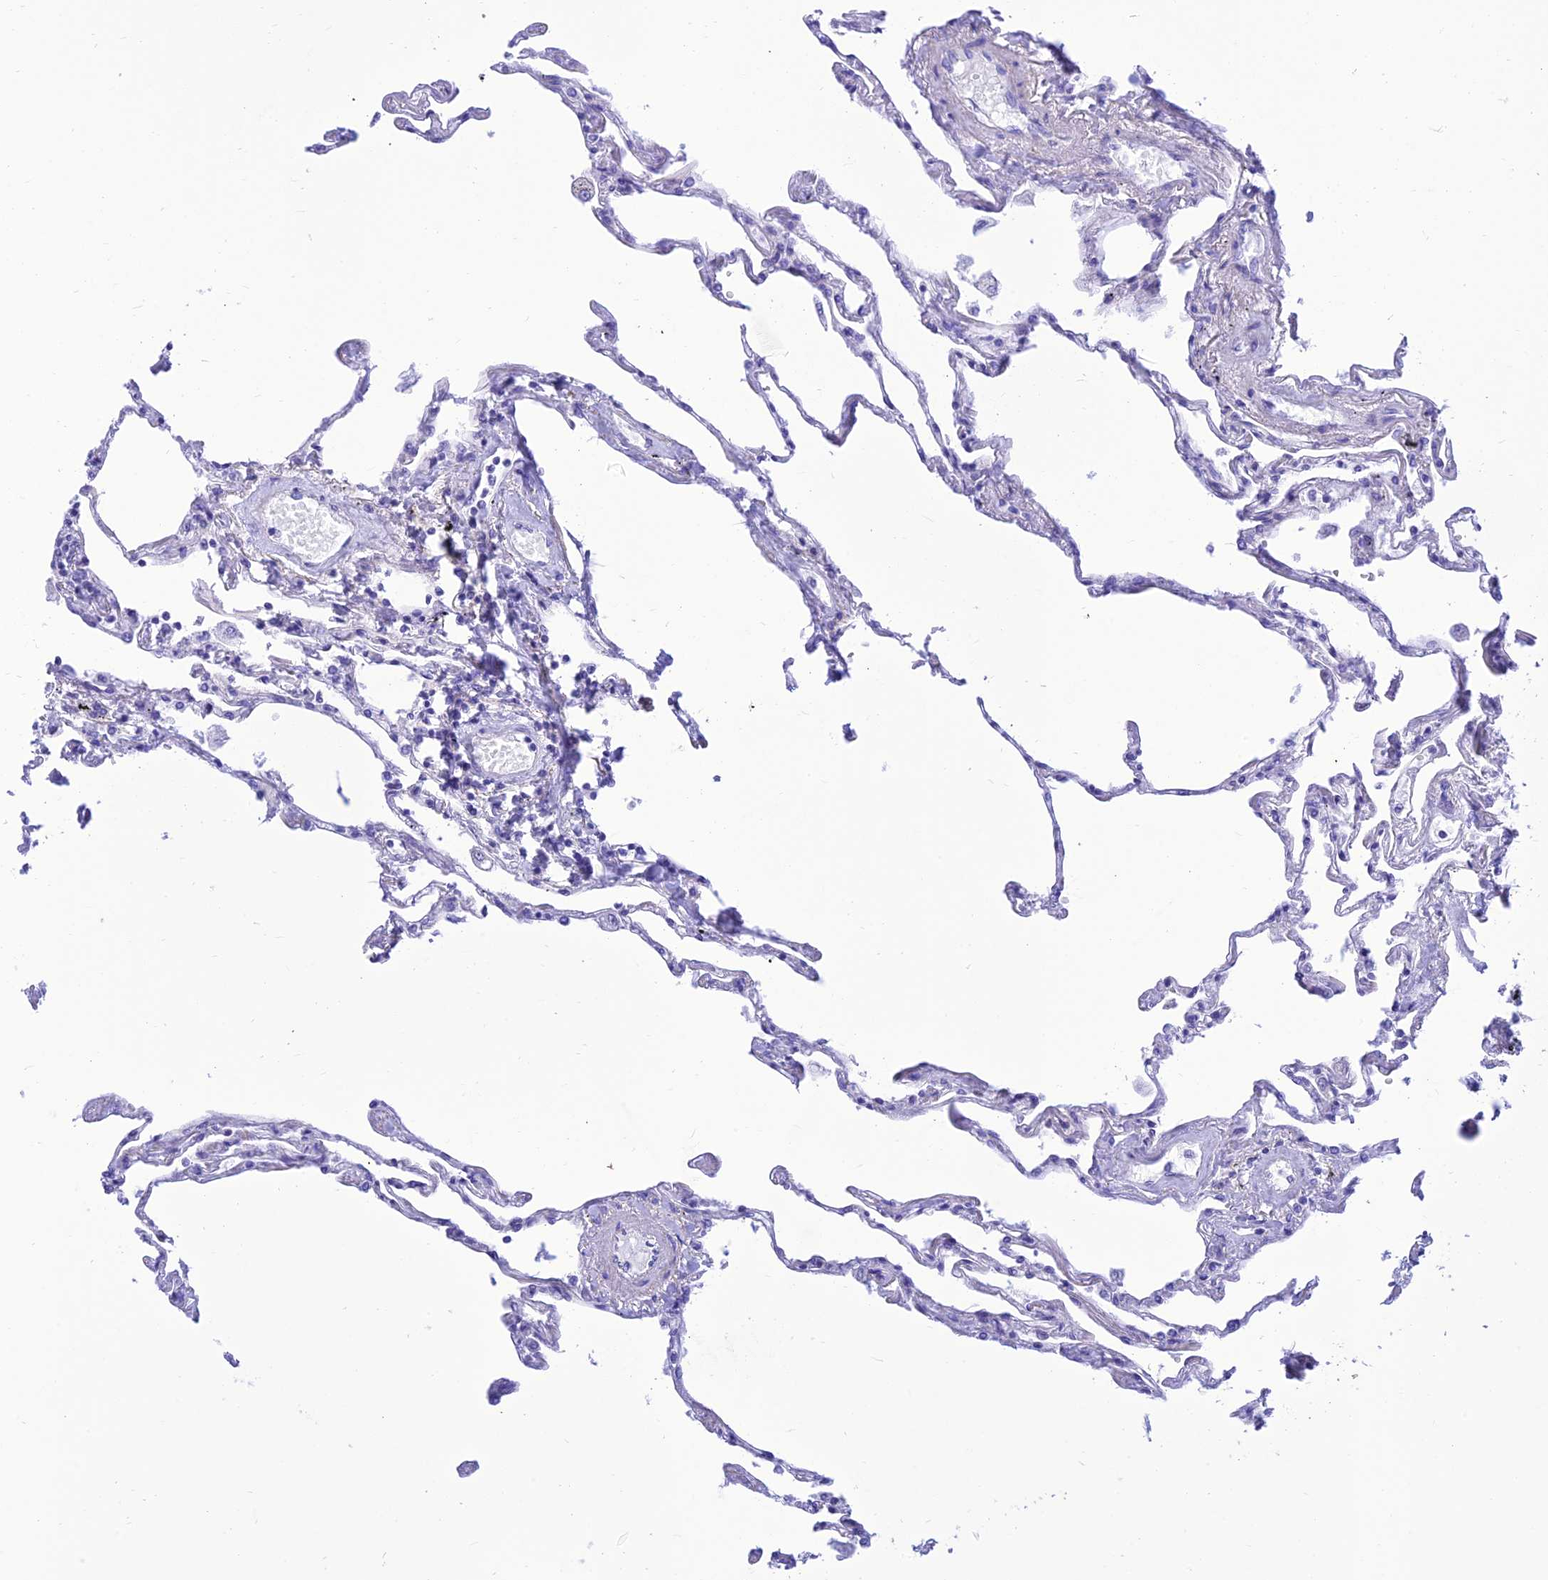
{"staining": {"intensity": "negative", "quantity": "none", "location": "none"}, "tissue": "lung", "cell_type": "Alveolar cells", "image_type": "normal", "snomed": [{"axis": "morphology", "description": "Normal tissue, NOS"}, {"axis": "topography", "description": "Lung"}], "caption": "A high-resolution micrograph shows immunohistochemistry (IHC) staining of unremarkable lung, which reveals no significant staining in alveolar cells.", "gene": "PRNP", "patient": {"sex": "female", "age": 67}}